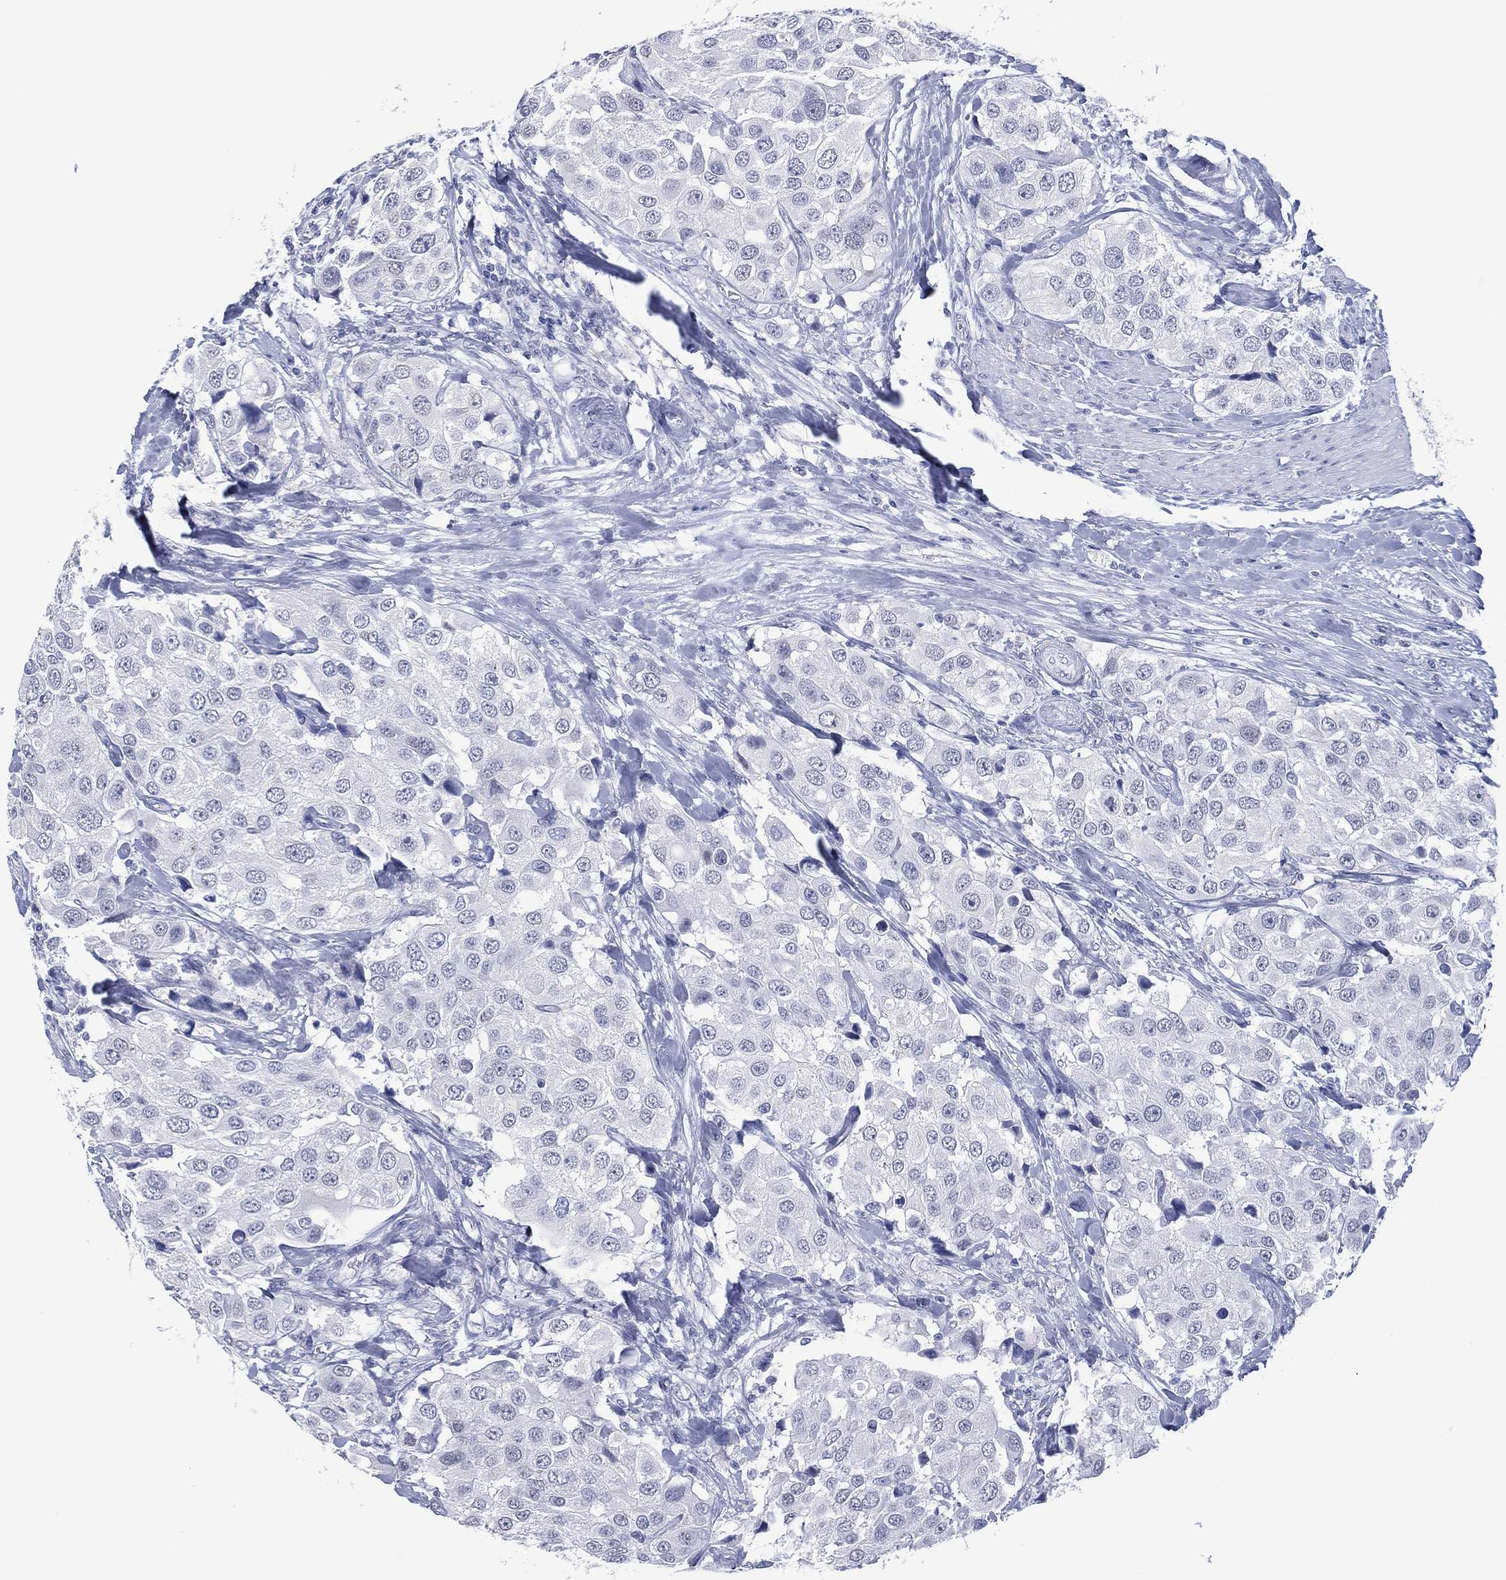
{"staining": {"intensity": "negative", "quantity": "none", "location": "none"}, "tissue": "urothelial cancer", "cell_type": "Tumor cells", "image_type": "cancer", "snomed": [{"axis": "morphology", "description": "Urothelial carcinoma, High grade"}, {"axis": "topography", "description": "Urinary bladder"}], "caption": "Tumor cells show no significant staining in urothelial cancer. (Stains: DAB immunohistochemistry with hematoxylin counter stain, Microscopy: brightfield microscopy at high magnification).", "gene": "UTF1", "patient": {"sex": "female", "age": 64}}